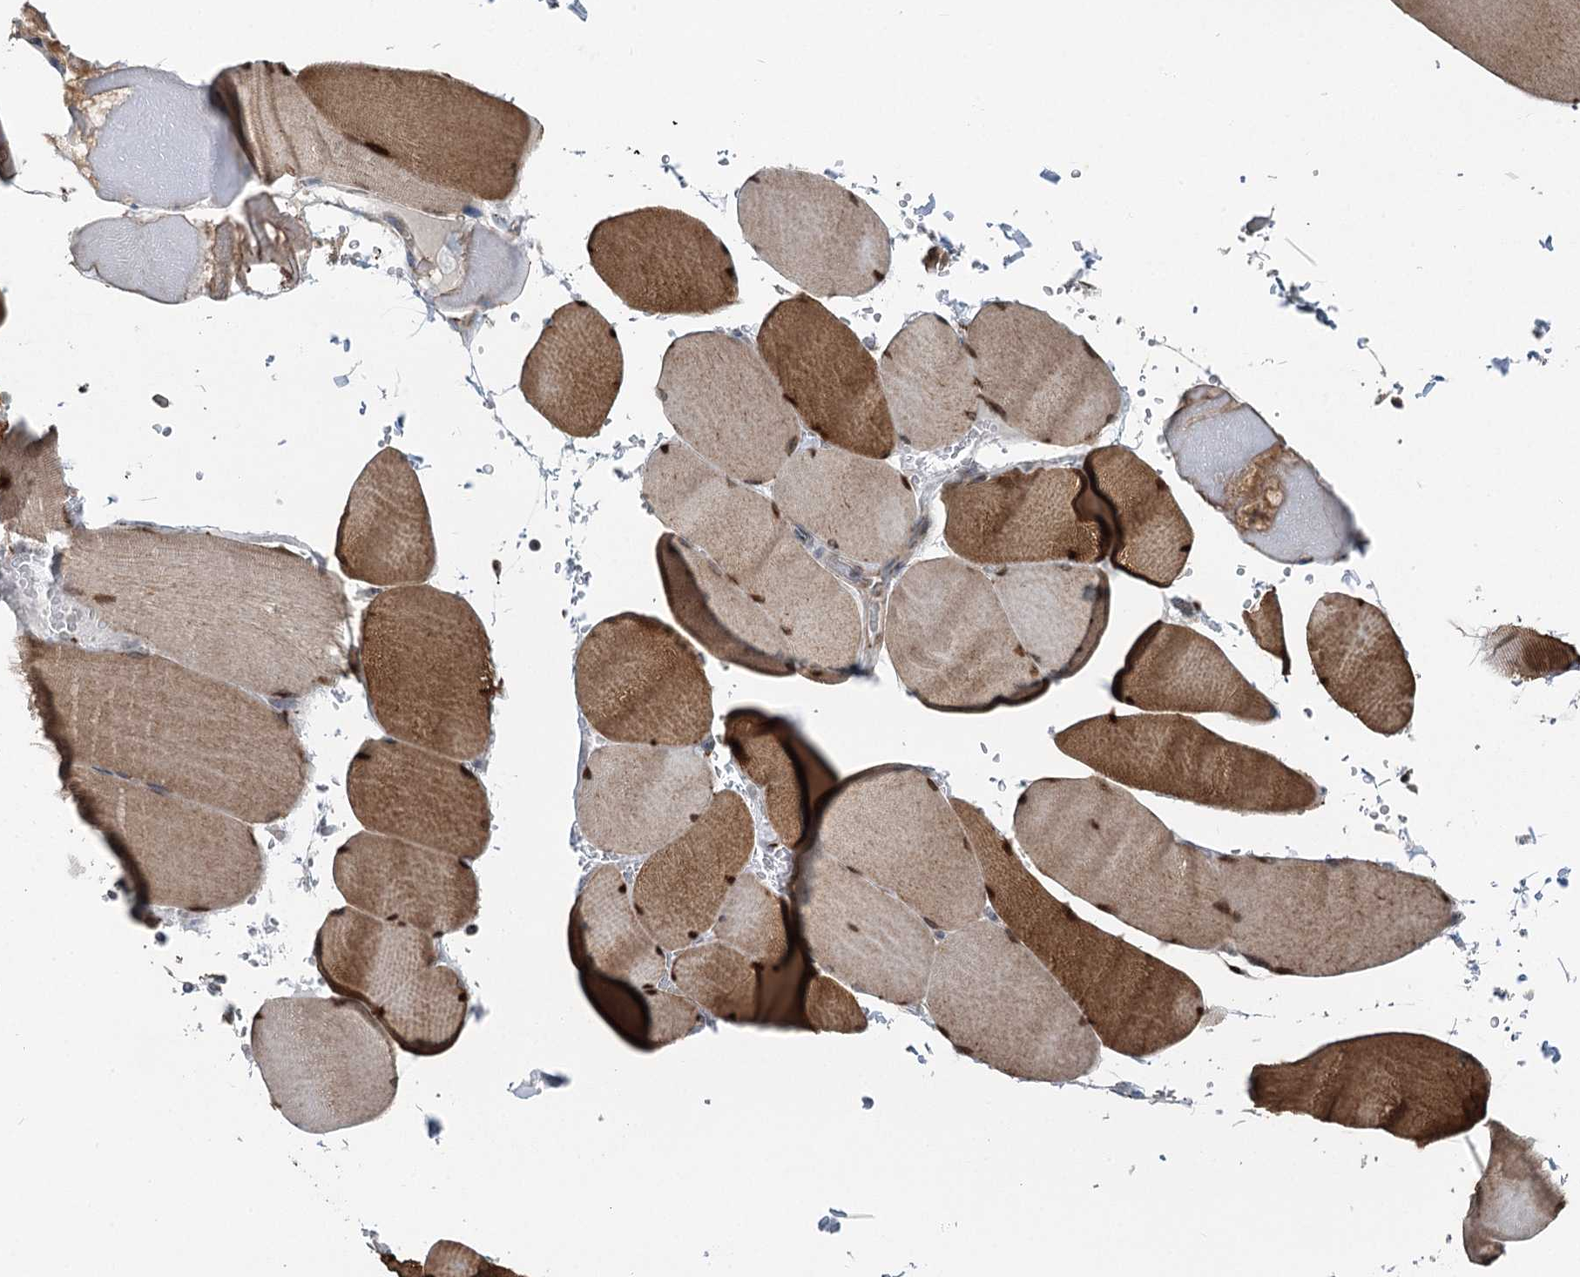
{"staining": {"intensity": "strong", "quantity": "25%-75%", "location": "cytoplasmic/membranous,nuclear"}, "tissue": "skeletal muscle", "cell_type": "Myocytes", "image_type": "normal", "snomed": [{"axis": "morphology", "description": "Normal tissue, NOS"}, {"axis": "topography", "description": "Skeletal muscle"}, {"axis": "topography", "description": "Head-Neck"}], "caption": "Skeletal muscle stained with immunohistochemistry (IHC) shows strong cytoplasmic/membranous,nuclear positivity in approximately 25%-75% of myocytes. The staining was performed using DAB, with brown indicating positive protein expression. Nuclei are stained blue with hematoxylin.", "gene": "ITIH5", "patient": {"sex": "male", "age": 66}}